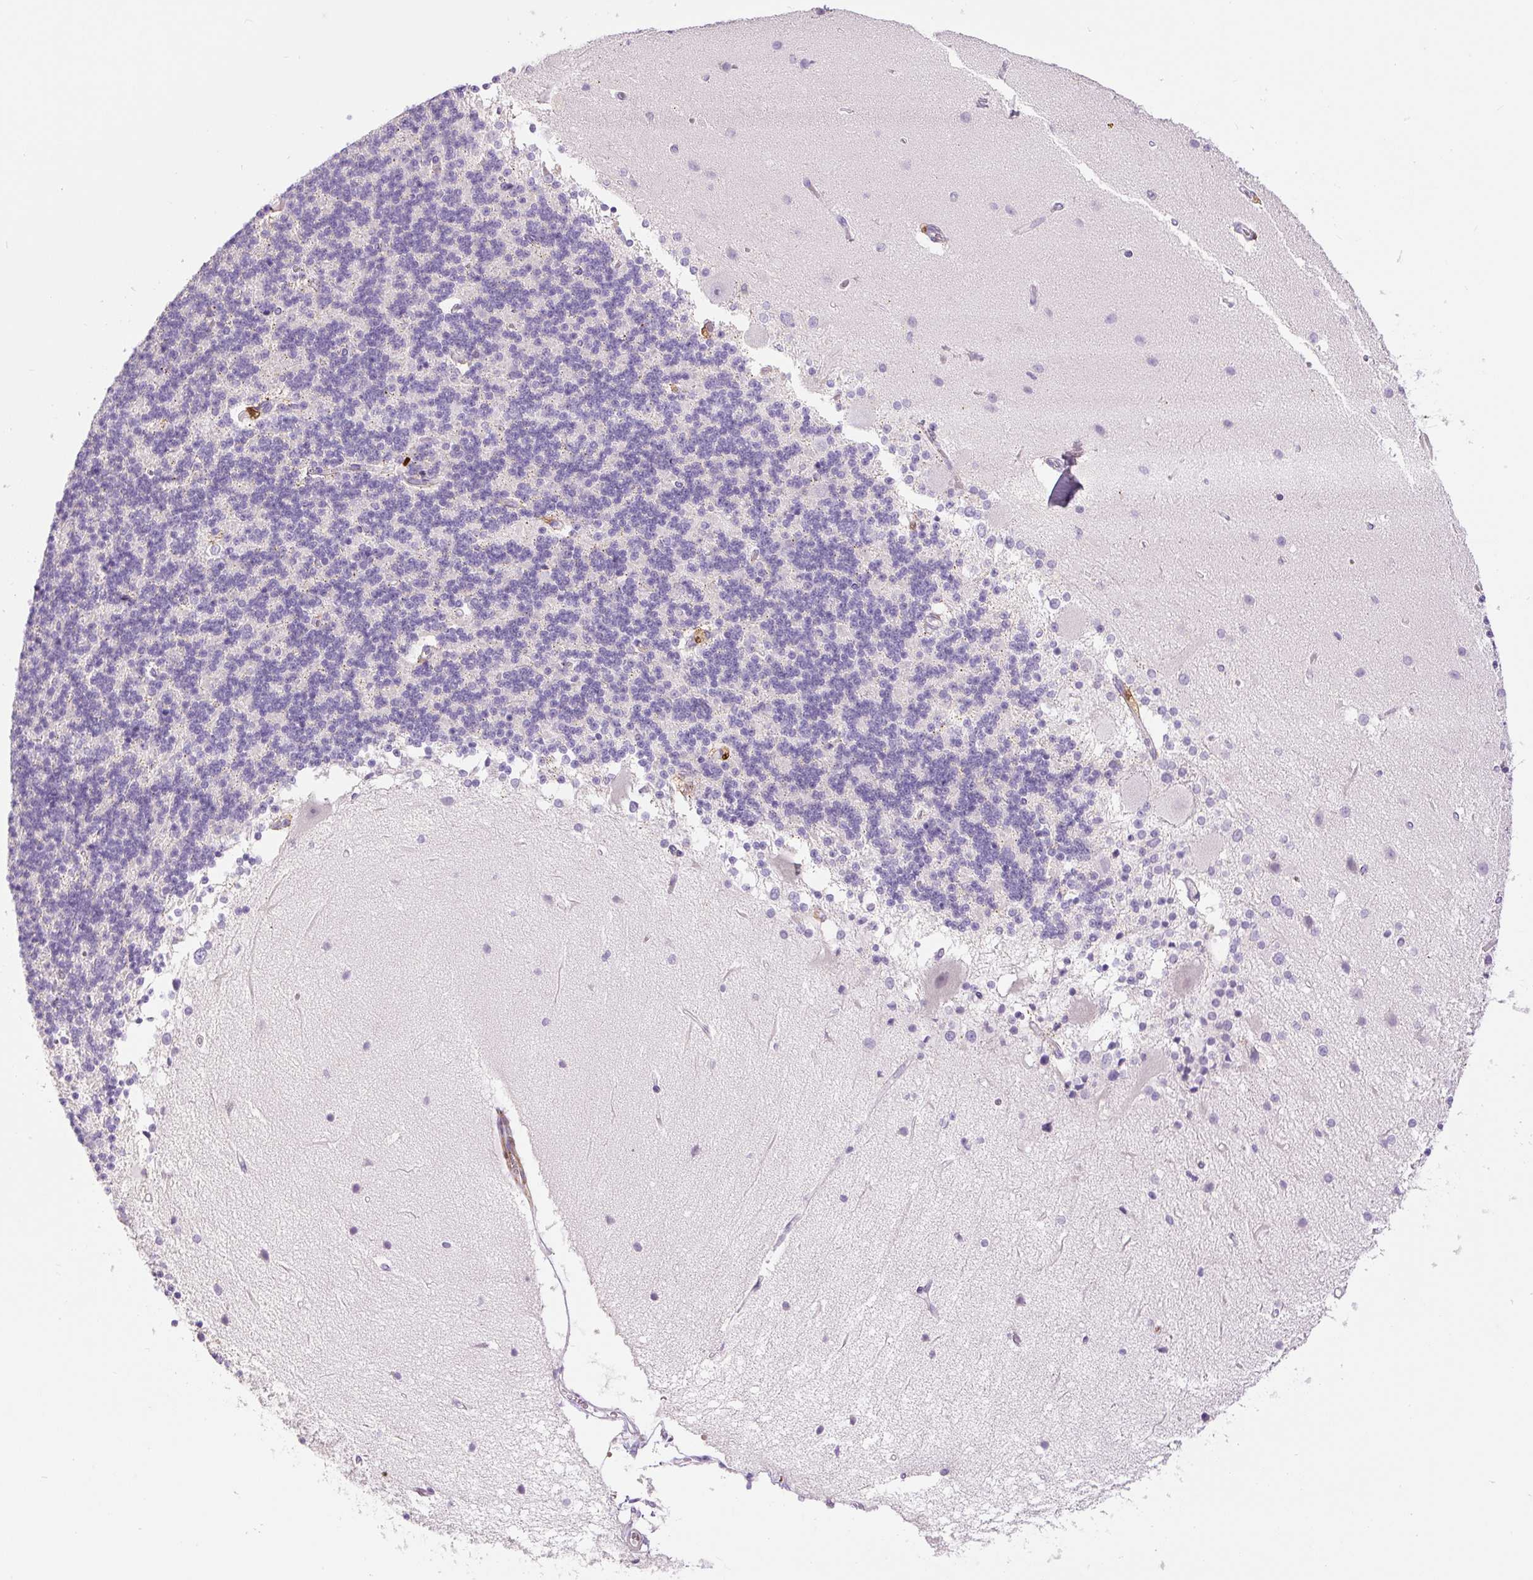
{"staining": {"intensity": "negative", "quantity": "none", "location": "none"}, "tissue": "cerebellum", "cell_type": "Cells in granular layer", "image_type": "normal", "snomed": [{"axis": "morphology", "description": "Normal tissue, NOS"}, {"axis": "topography", "description": "Cerebellum"}], "caption": "Immunohistochemistry image of benign cerebellum: human cerebellum stained with DAB demonstrates no significant protein positivity in cells in granular layer.", "gene": "S100A4", "patient": {"sex": "female", "age": 54}}